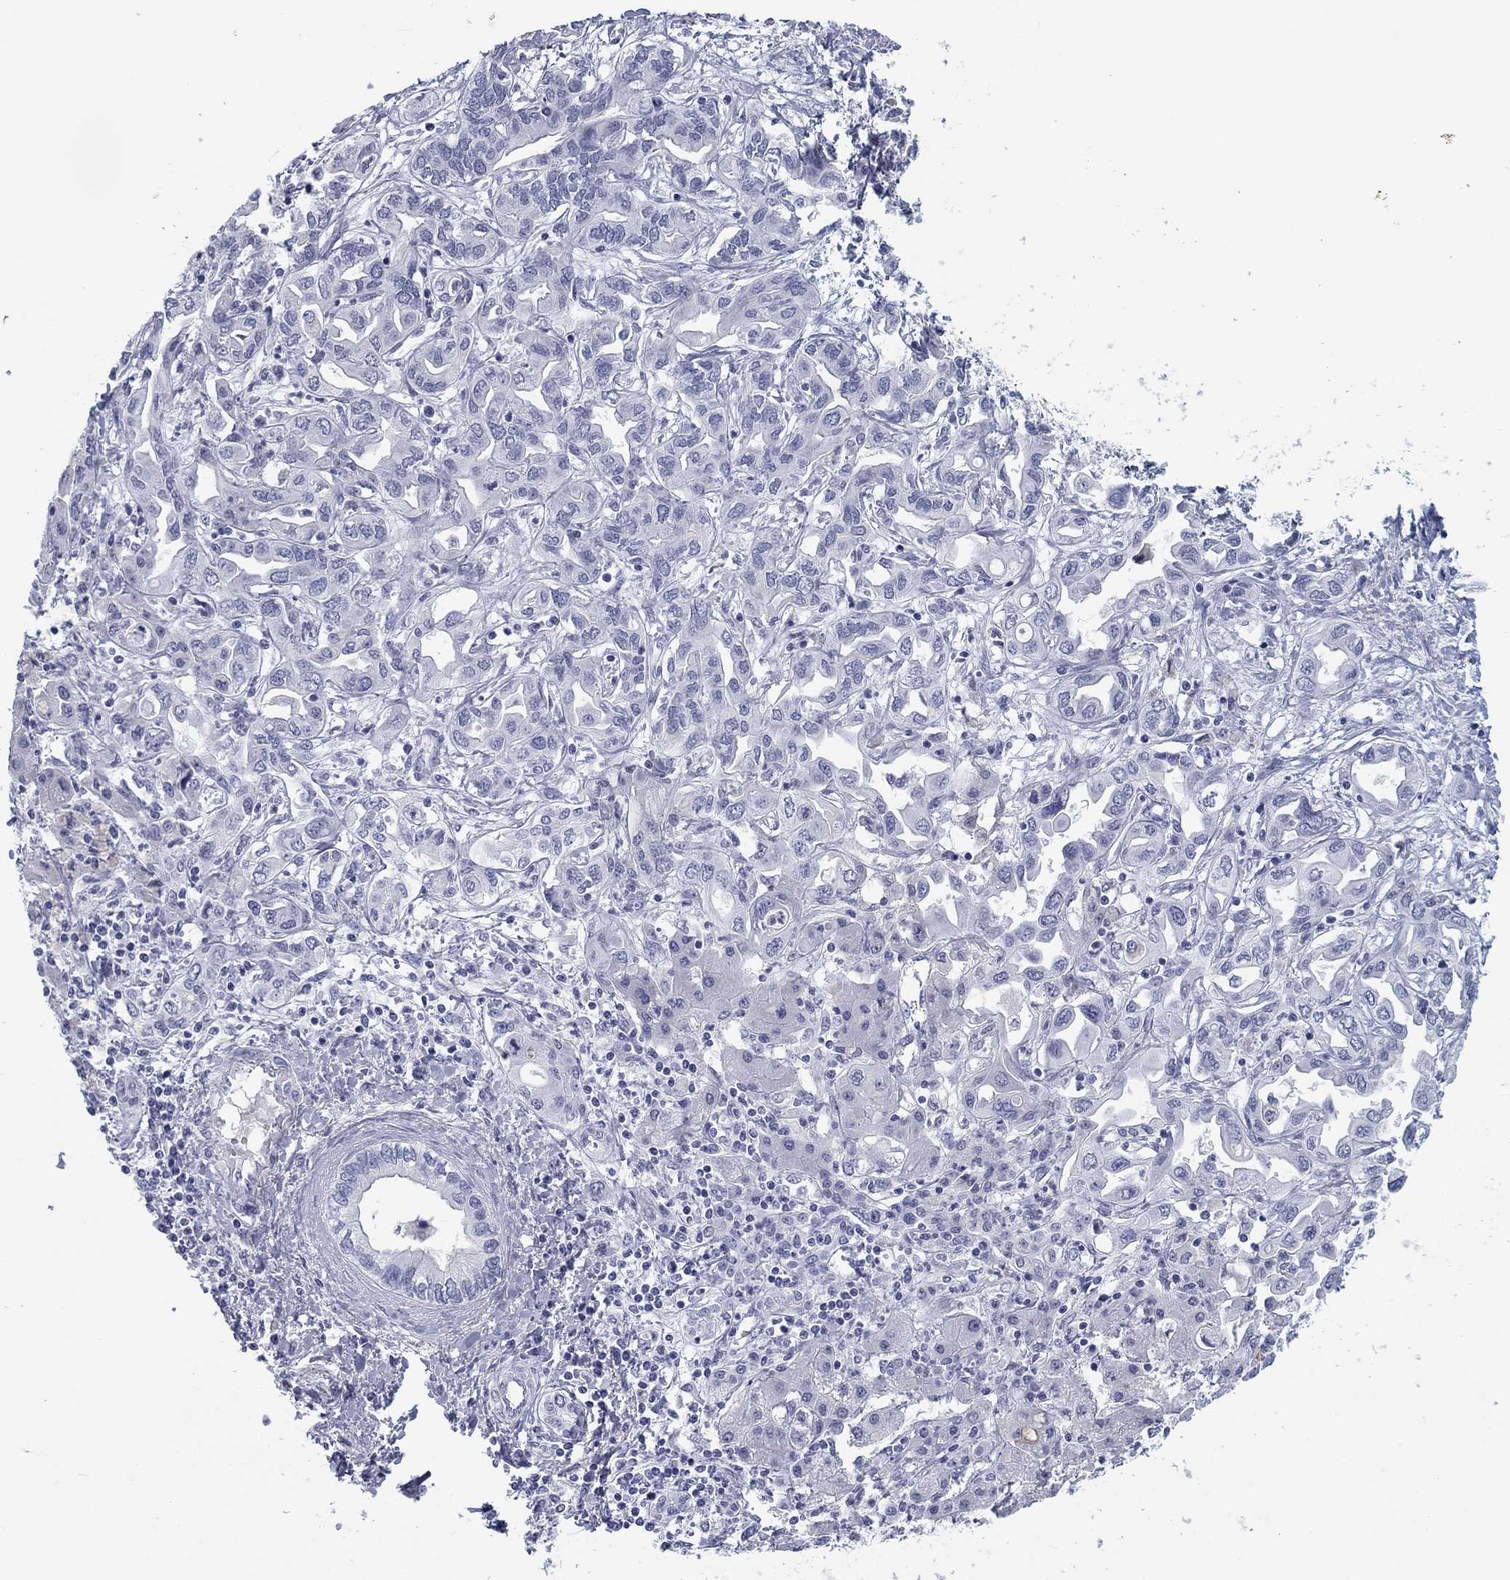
{"staining": {"intensity": "negative", "quantity": "none", "location": "none"}, "tissue": "liver cancer", "cell_type": "Tumor cells", "image_type": "cancer", "snomed": [{"axis": "morphology", "description": "Cholangiocarcinoma"}, {"axis": "topography", "description": "Liver"}], "caption": "This is an IHC image of liver cholangiocarcinoma. There is no staining in tumor cells.", "gene": "CALB1", "patient": {"sex": "female", "age": 64}}